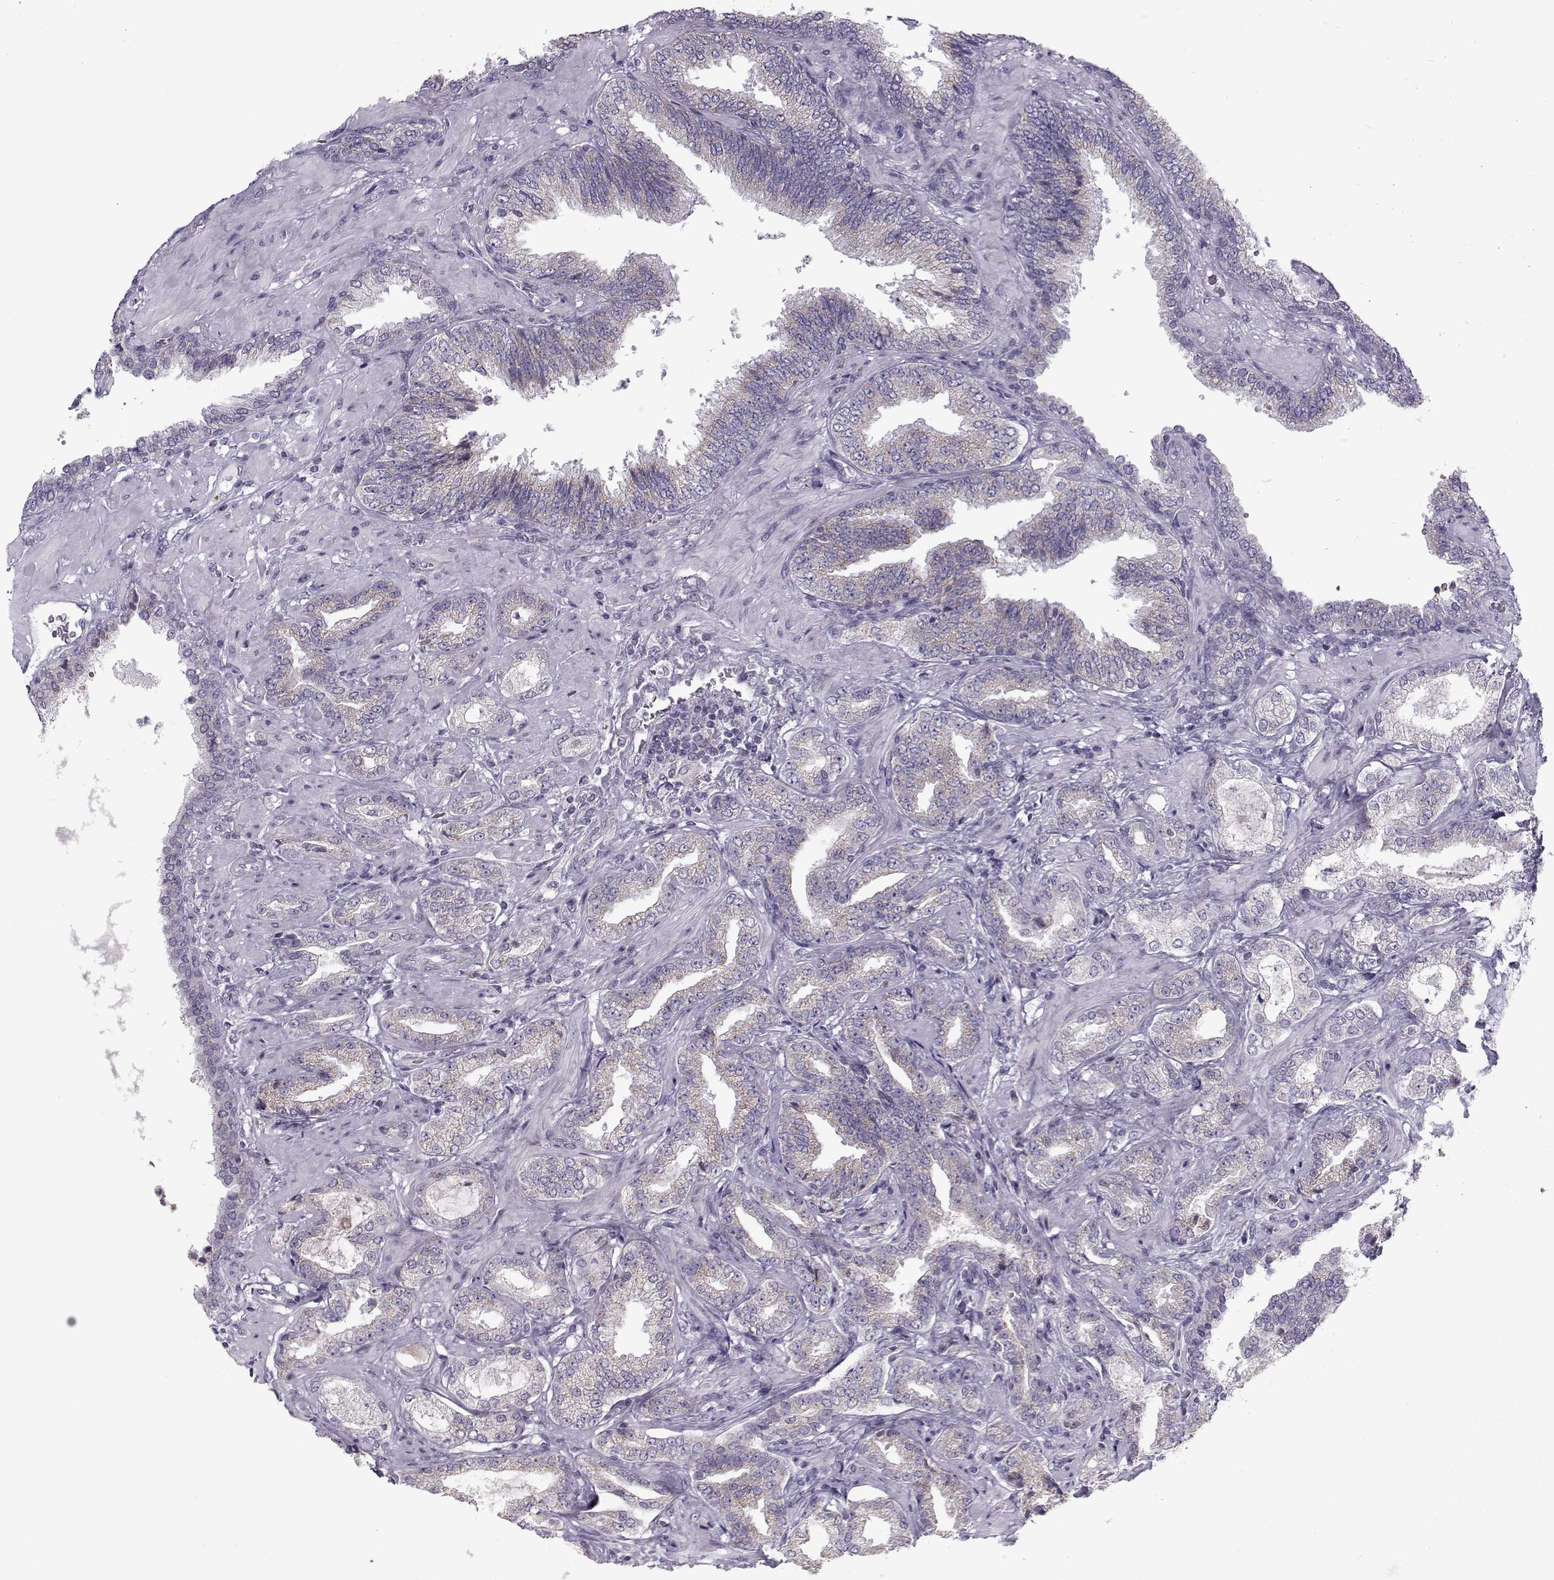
{"staining": {"intensity": "weak", "quantity": "<25%", "location": "cytoplasmic/membranous"}, "tissue": "prostate cancer", "cell_type": "Tumor cells", "image_type": "cancer", "snomed": [{"axis": "morphology", "description": "Adenocarcinoma, Low grade"}, {"axis": "topography", "description": "Prostate"}], "caption": "Protein analysis of prostate cancer displays no significant positivity in tumor cells.", "gene": "KLF17", "patient": {"sex": "male", "age": 68}}